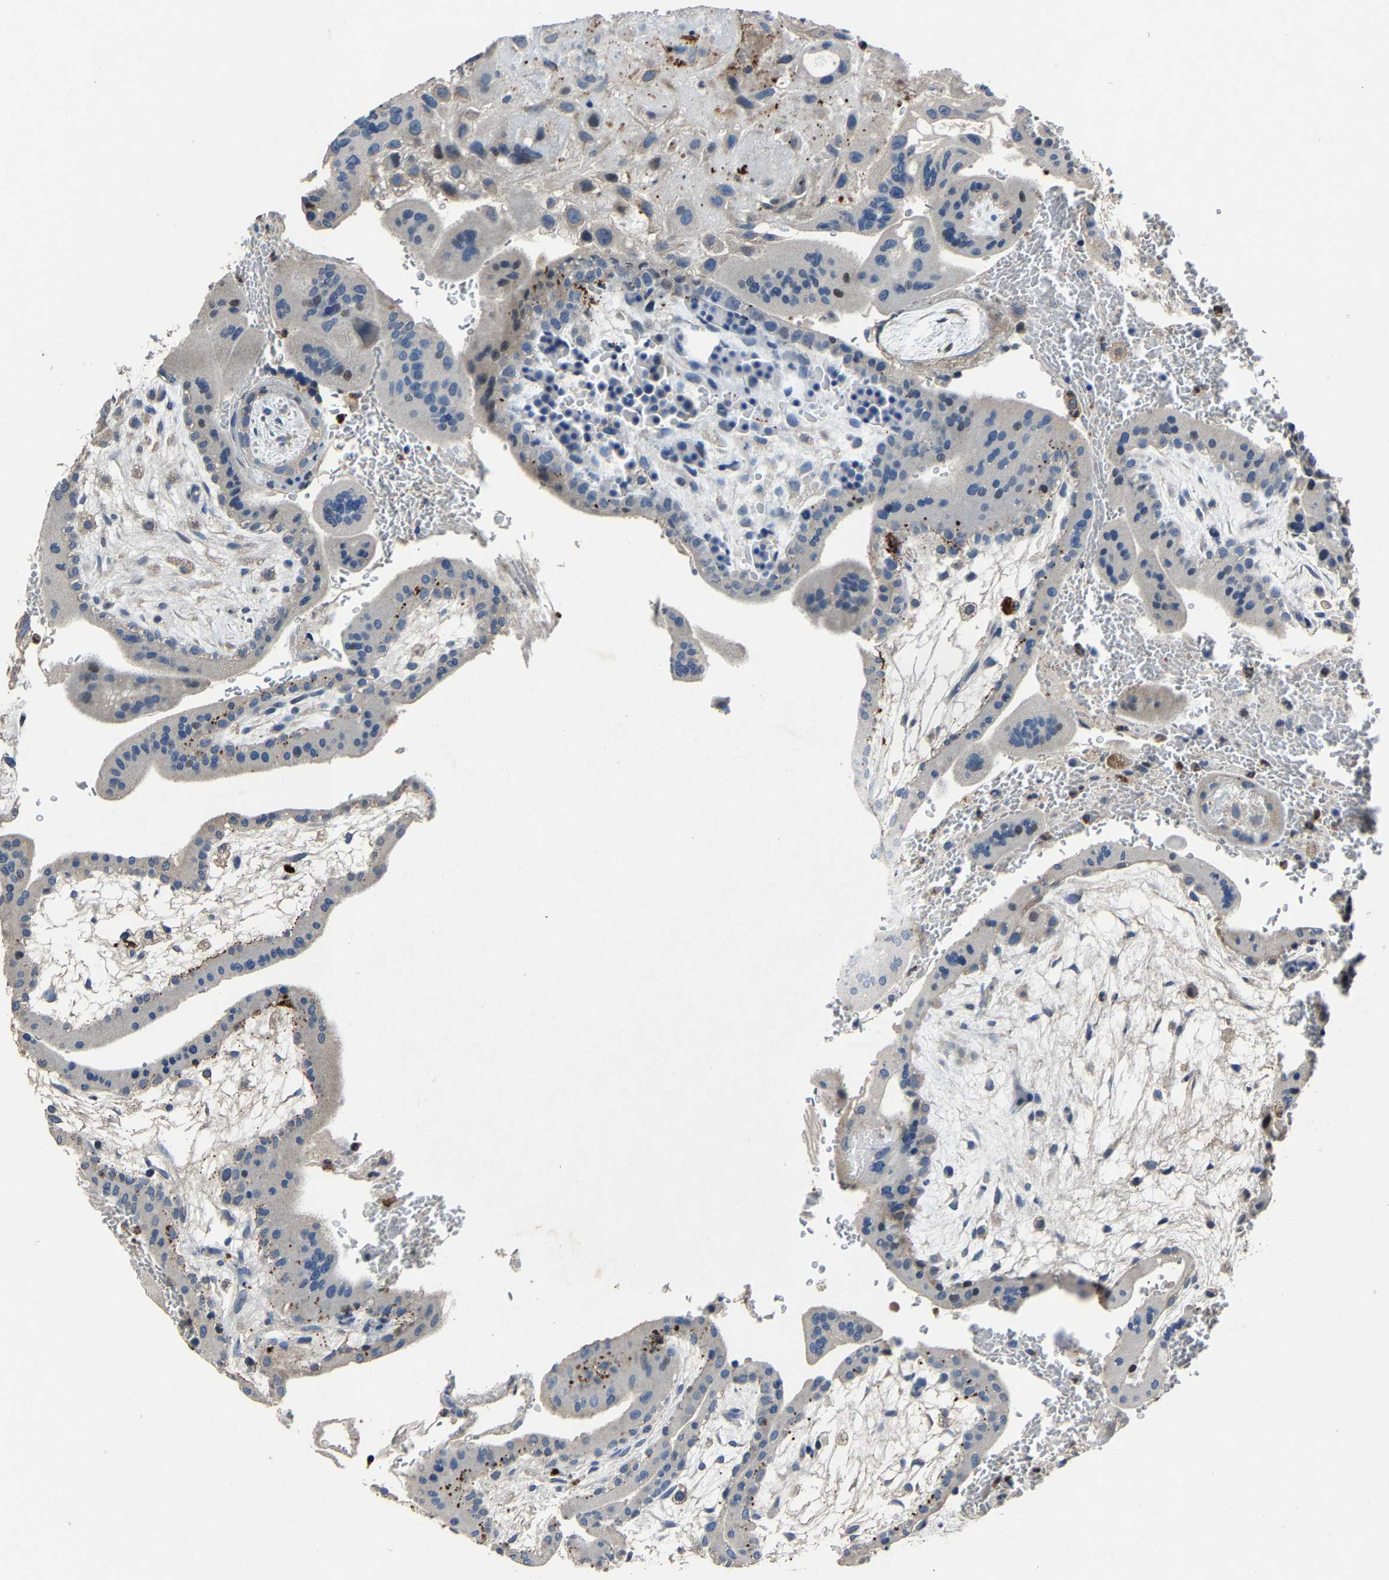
{"staining": {"intensity": "moderate", "quantity": ">75%", "location": "cytoplasmic/membranous"}, "tissue": "placenta", "cell_type": "Decidual cells", "image_type": "normal", "snomed": [{"axis": "morphology", "description": "Normal tissue, NOS"}, {"axis": "topography", "description": "Placenta"}], "caption": "Protein expression by IHC shows moderate cytoplasmic/membranous expression in approximately >75% of decidual cells in normal placenta.", "gene": "PCNX2", "patient": {"sex": "female", "age": 35}}